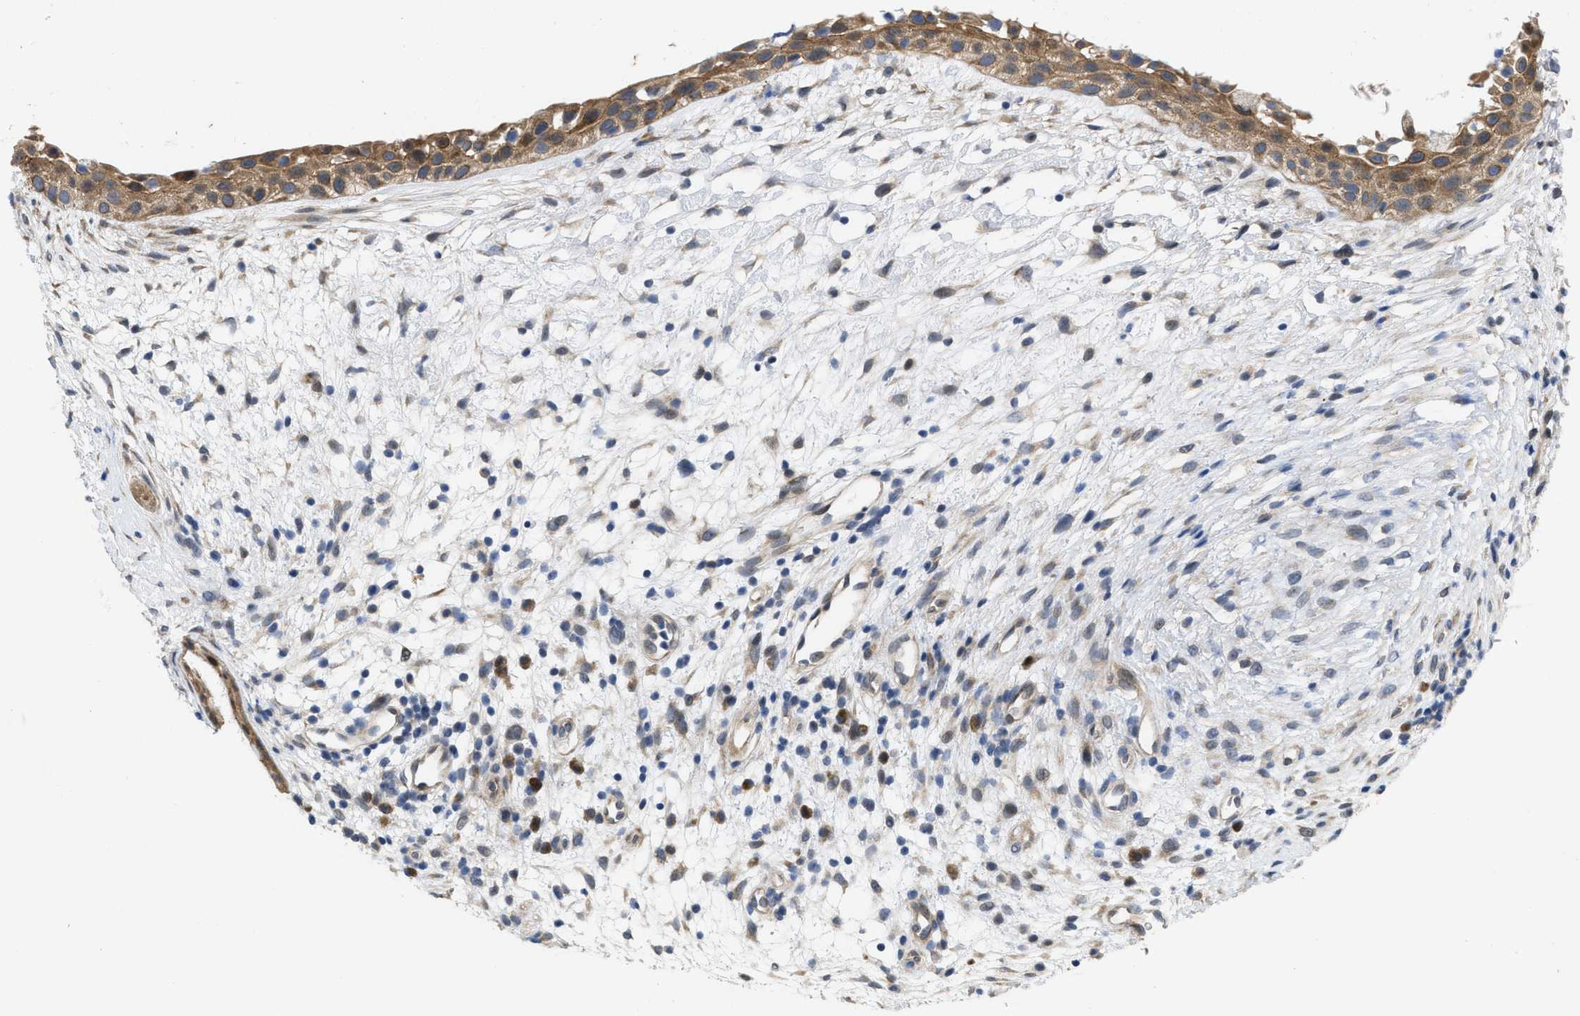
{"staining": {"intensity": "moderate", "quantity": ">75%", "location": "cytoplasmic/membranous"}, "tissue": "nasopharynx", "cell_type": "Respiratory epithelial cells", "image_type": "normal", "snomed": [{"axis": "morphology", "description": "Normal tissue, NOS"}, {"axis": "topography", "description": "Nasopharynx"}], "caption": "Protein analysis of unremarkable nasopharynx demonstrates moderate cytoplasmic/membranous positivity in approximately >75% of respiratory epithelial cells.", "gene": "CDPF1", "patient": {"sex": "male", "age": 22}}